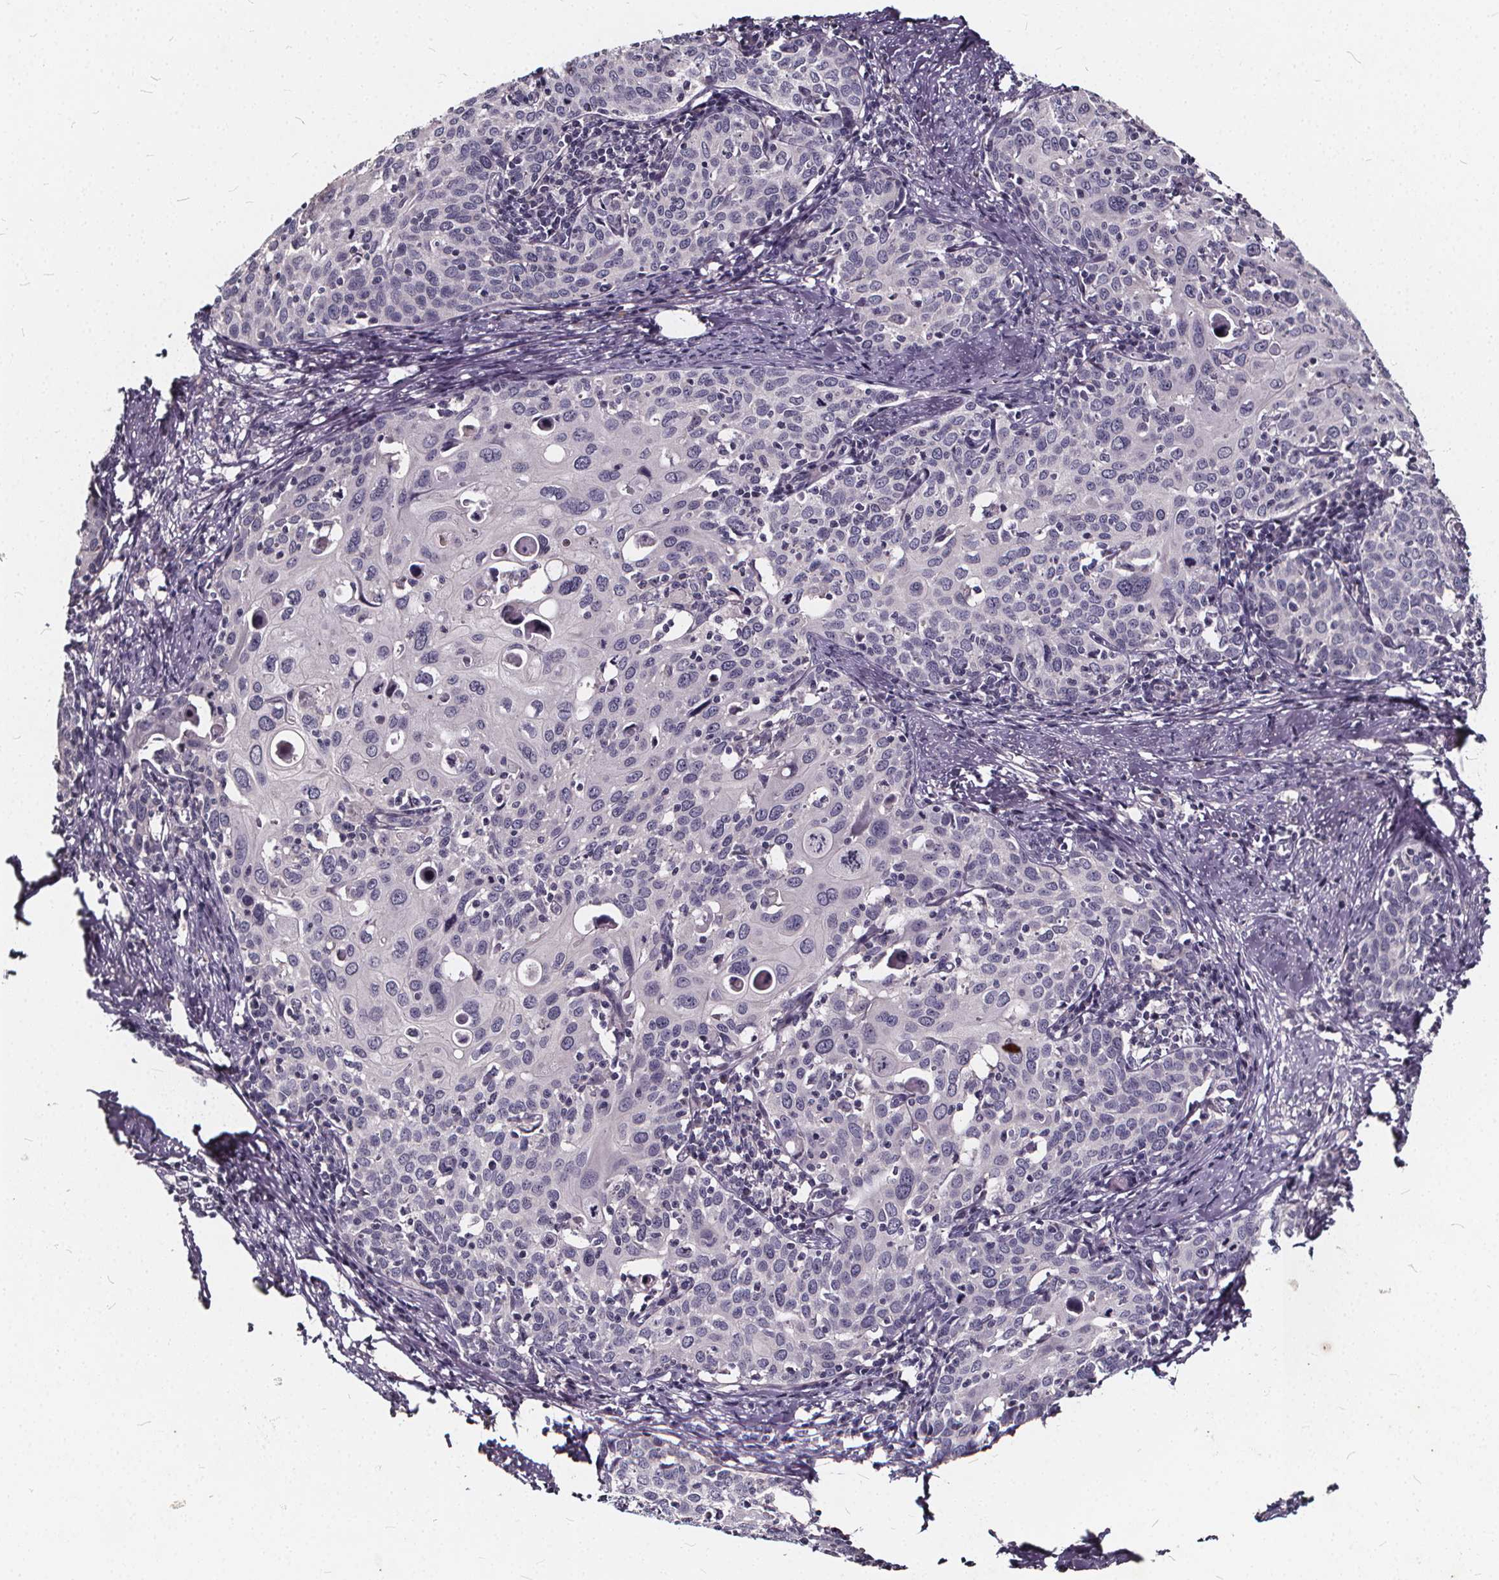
{"staining": {"intensity": "negative", "quantity": "none", "location": "none"}, "tissue": "cervical cancer", "cell_type": "Tumor cells", "image_type": "cancer", "snomed": [{"axis": "morphology", "description": "Squamous cell carcinoma, NOS"}, {"axis": "topography", "description": "Cervix"}], "caption": "There is no significant expression in tumor cells of cervical cancer (squamous cell carcinoma).", "gene": "TSPAN14", "patient": {"sex": "female", "age": 62}}